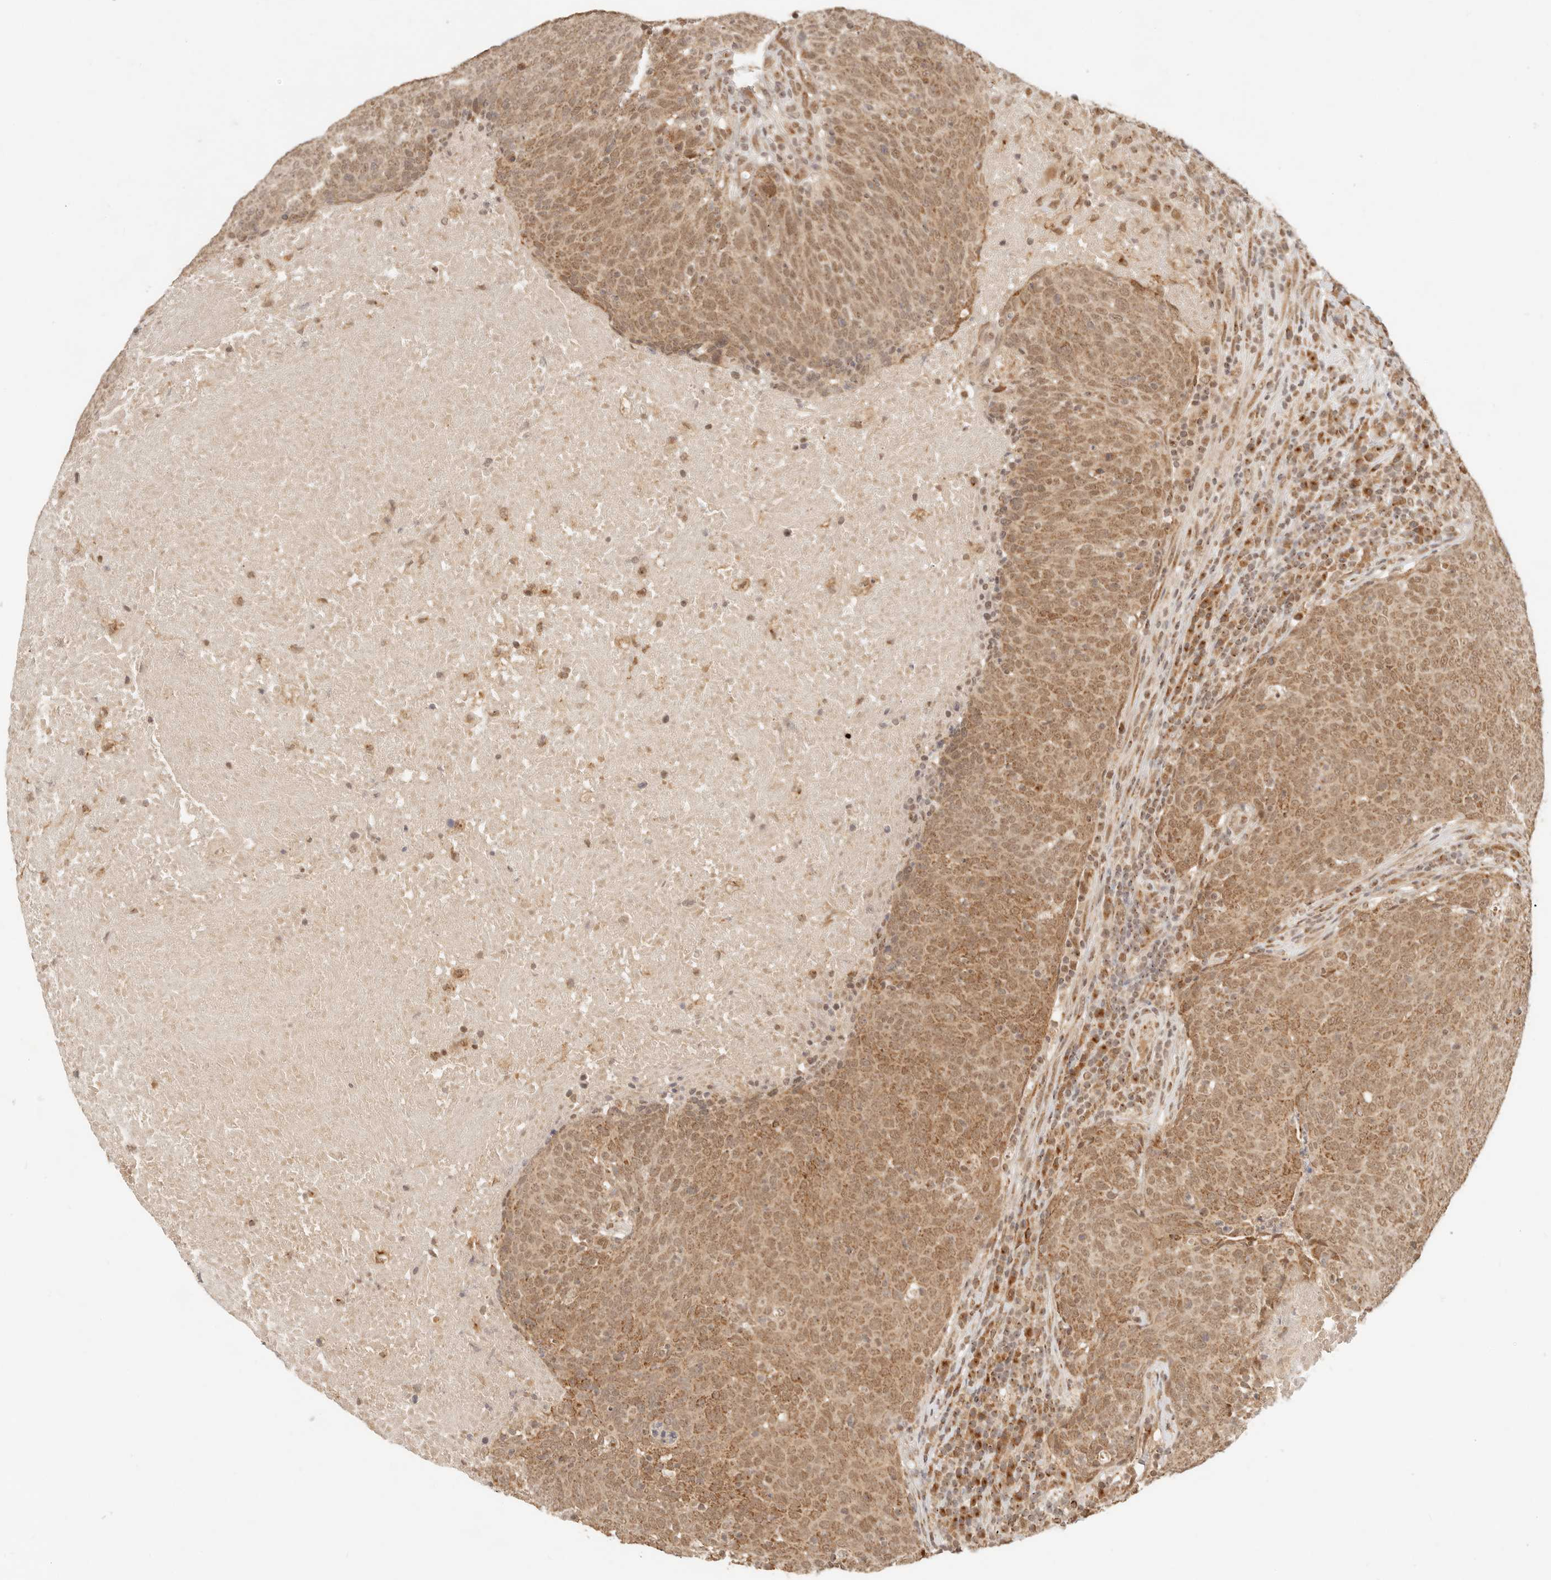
{"staining": {"intensity": "moderate", "quantity": ">75%", "location": "cytoplasmic/membranous,nuclear"}, "tissue": "head and neck cancer", "cell_type": "Tumor cells", "image_type": "cancer", "snomed": [{"axis": "morphology", "description": "Squamous cell carcinoma, NOS"}, {"axis": "morphology", "description": "Squamous cell carcinoma, metastatic, NOS"}, {"axis": "topography", "description": "Lymph node"}, {"axis": "topography", "description": "Head-Neck"}], "caption": "Immunohistochemical staining of squamous cell carcinoma (head and neck) displays medium levels of moderate cytoplasmic/membranous and nuclear staining in approximately >75% of tumor cells.", "gene": "INTS11", "patient": {"sex": "male", "age": 62}}